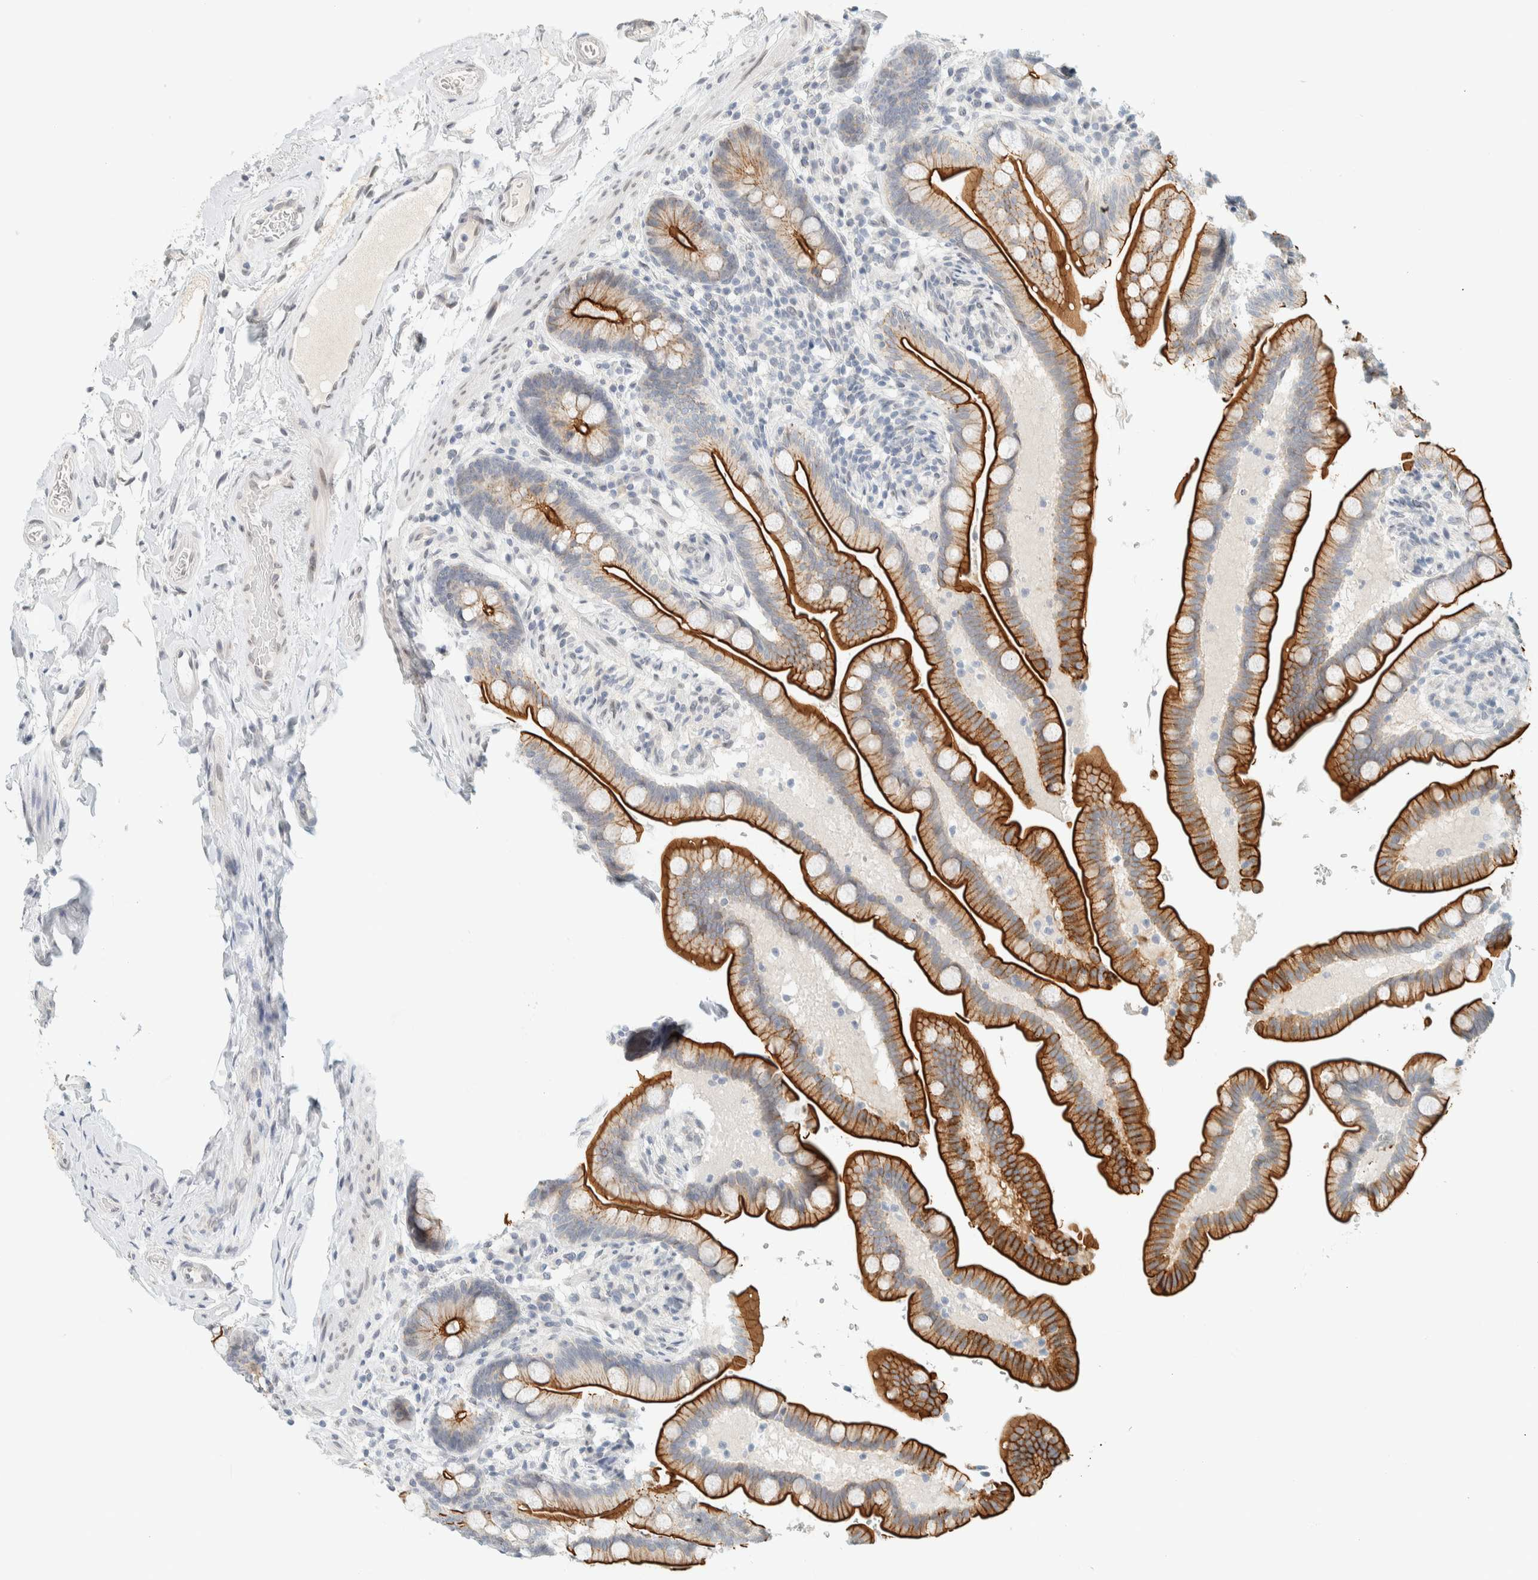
{"staining": {"intensity": "negative", "quantity": "none", "location": "none"}, "tissue": "colon", "cell_type": "Endothelial cells", "image_type": "normal", "snomed": [{"axis": "morphology", "description": "Normal tissue, NOS"}, {"axis": "topography", "description": "Smooth muscle"}, {"axis": "topography", "description": "Colon"}], "caption": "The immunohistochemistry (IHC) image has no significant positivity in endothelial cells of colon.", "gene": "C1QTNF12", "patient": {"sex": "male", "age": 73}}